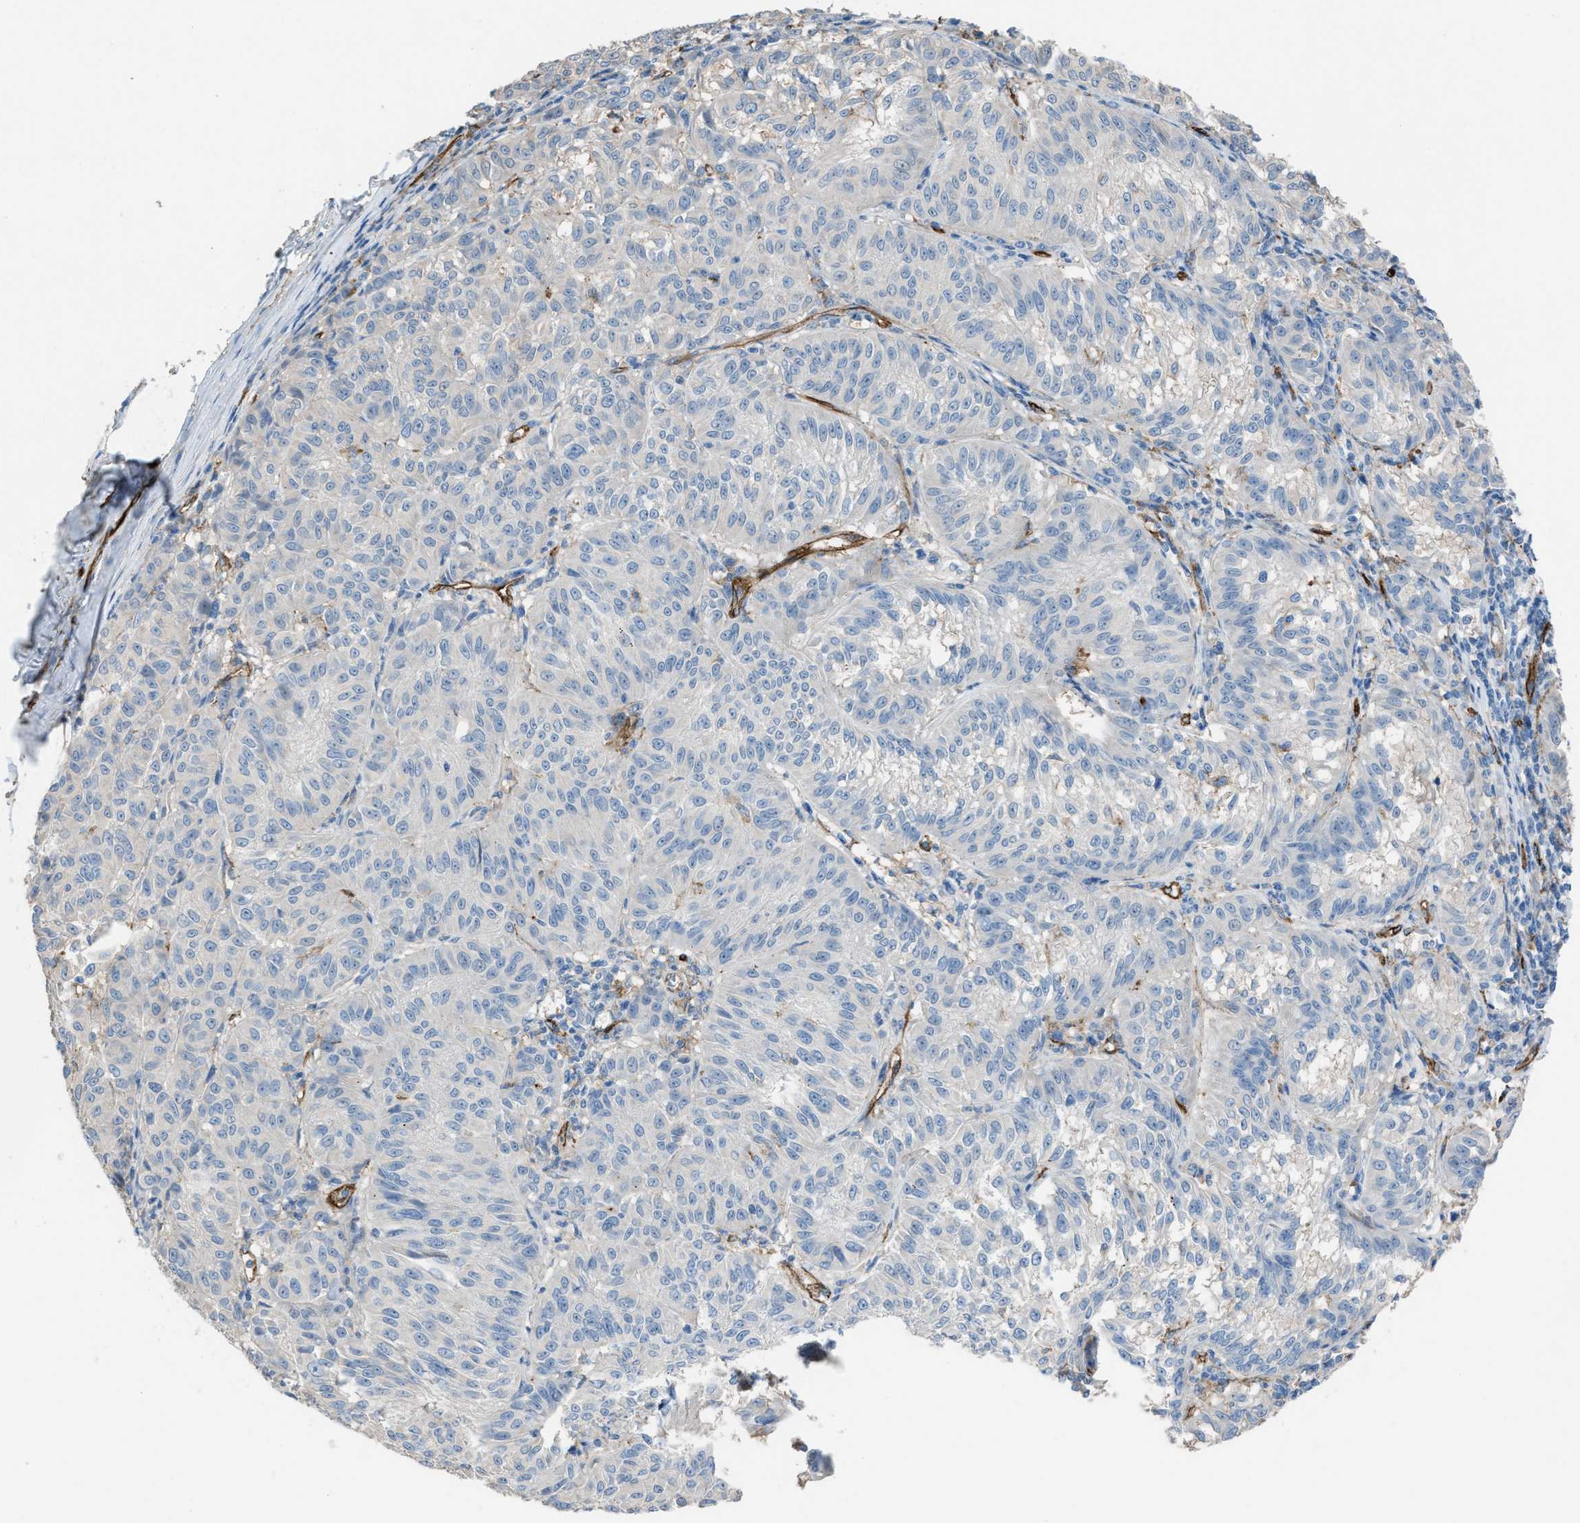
{"staining": {"intensity": "negative", "quantity": "none", "location": "none"}, "tissue": "melanoma", "cell_type": "Tumor cells", "image_type": "cancer", "snomed": [{"axis": "morphology", "description": "Malignant melanoma, NOS"}, {"axis": "topography", "description": "Skin"}], "caption": "Immunohistochemistry (IHC) of human melanoma reveals no positivity in tumor cells. The staining was performed using DAB (3,3'-diaminobenzidine) to visualize the protein expression in brown, while the nuclei were stained in blue with hematoxylin (Magnification: 20x).", "gene": "DYSF", "patient": {"sex": "female", "age": 72}}